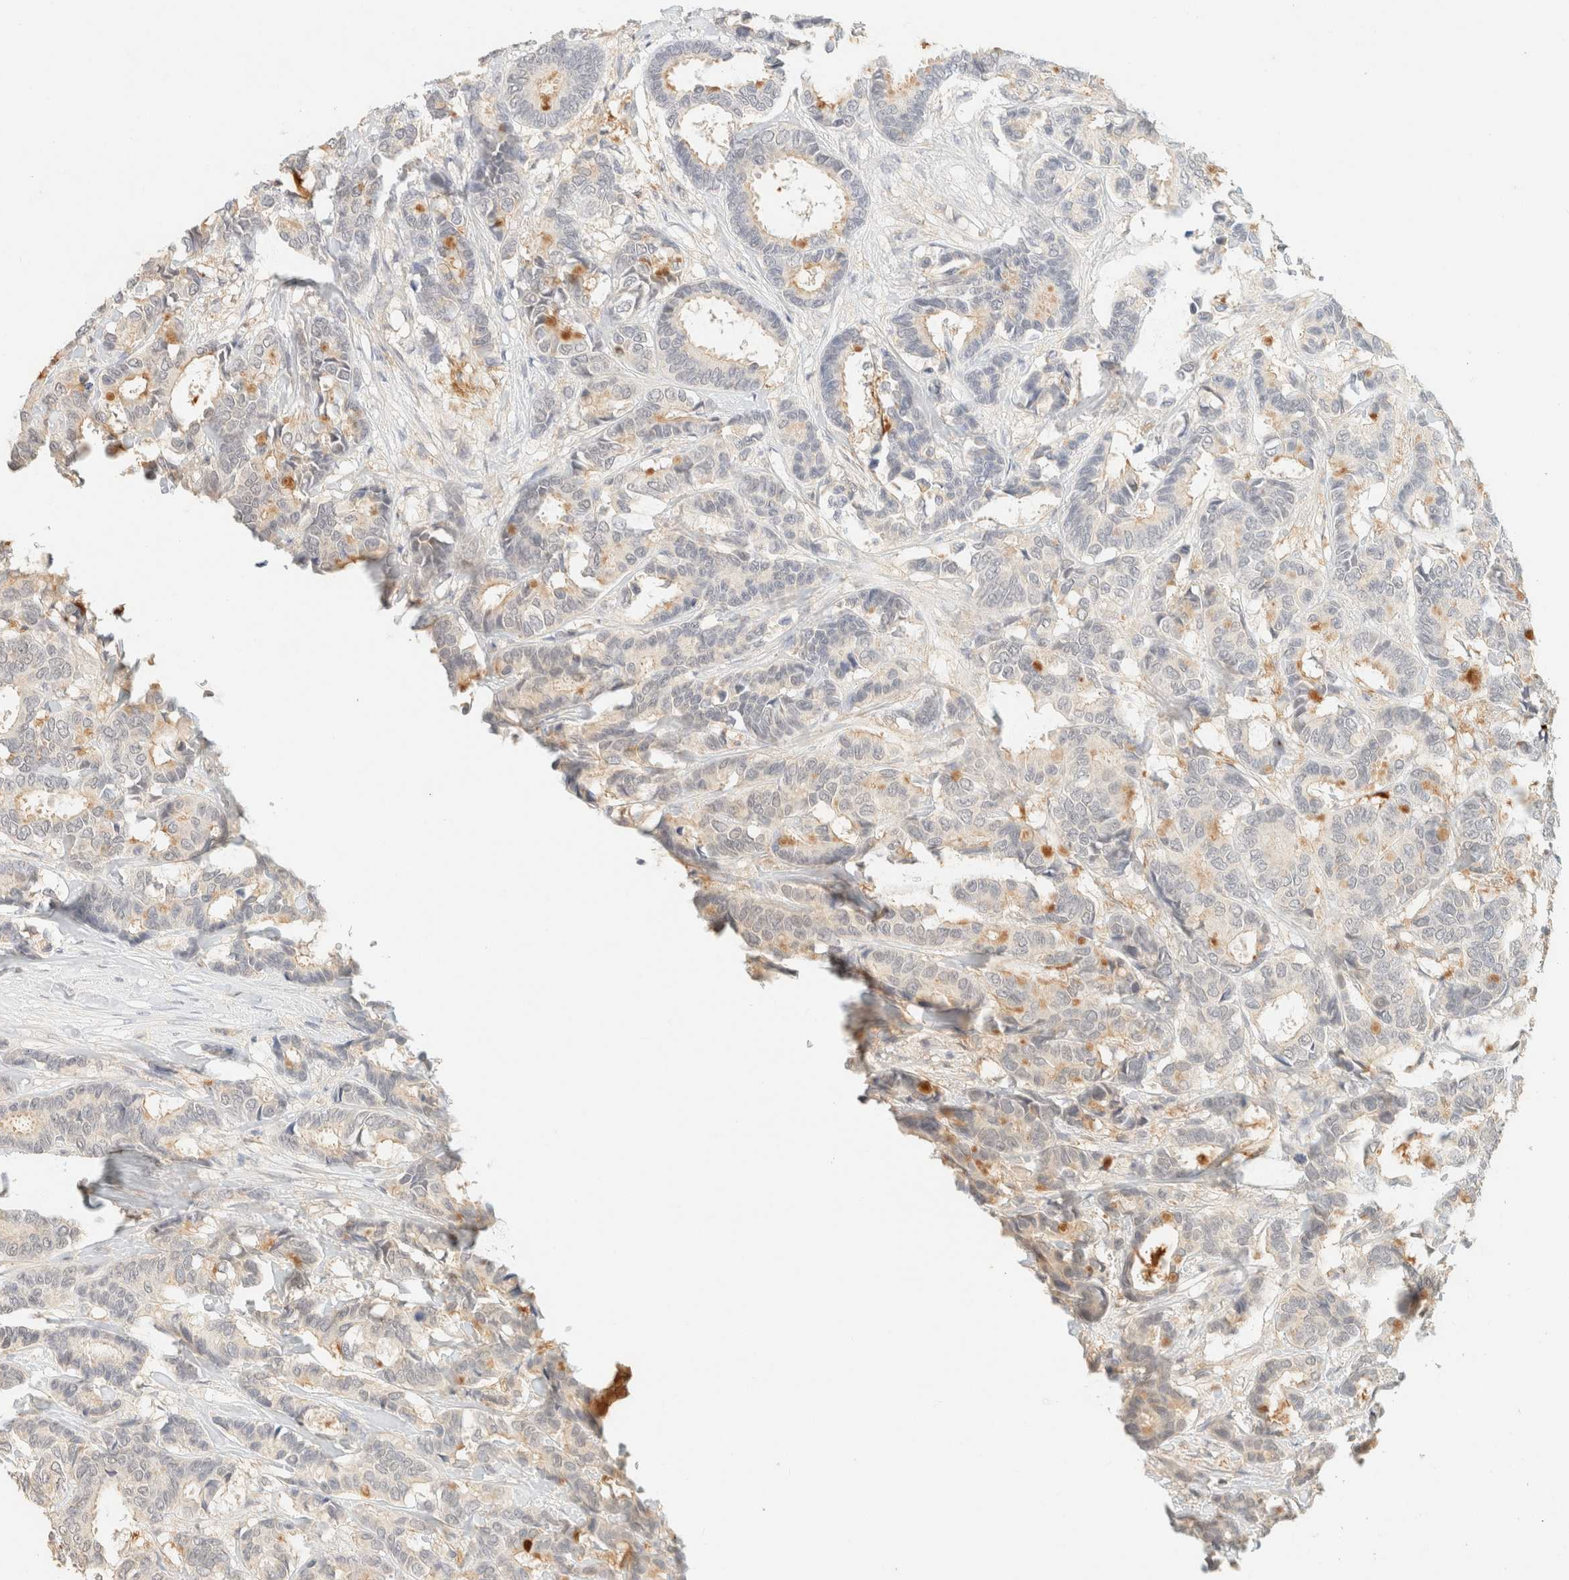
{"staining": {"intensity": "negative", "quantity": "none", "location": "none"}, "tissue": "breast cancer", "cell_type": "Tumor cells", "image_type": "cancer", "snomed": [{"axis": "morphology", "description": "Duct carcinoma"}, {"axis": "topography", "description": "Breast"}], "caption": "DAB immunohistochemical staining of human breast cancer reveals no significant staining in tumor cells.", "gene": "TIMD4", "patient": {"sex": "female", "age": 87}}